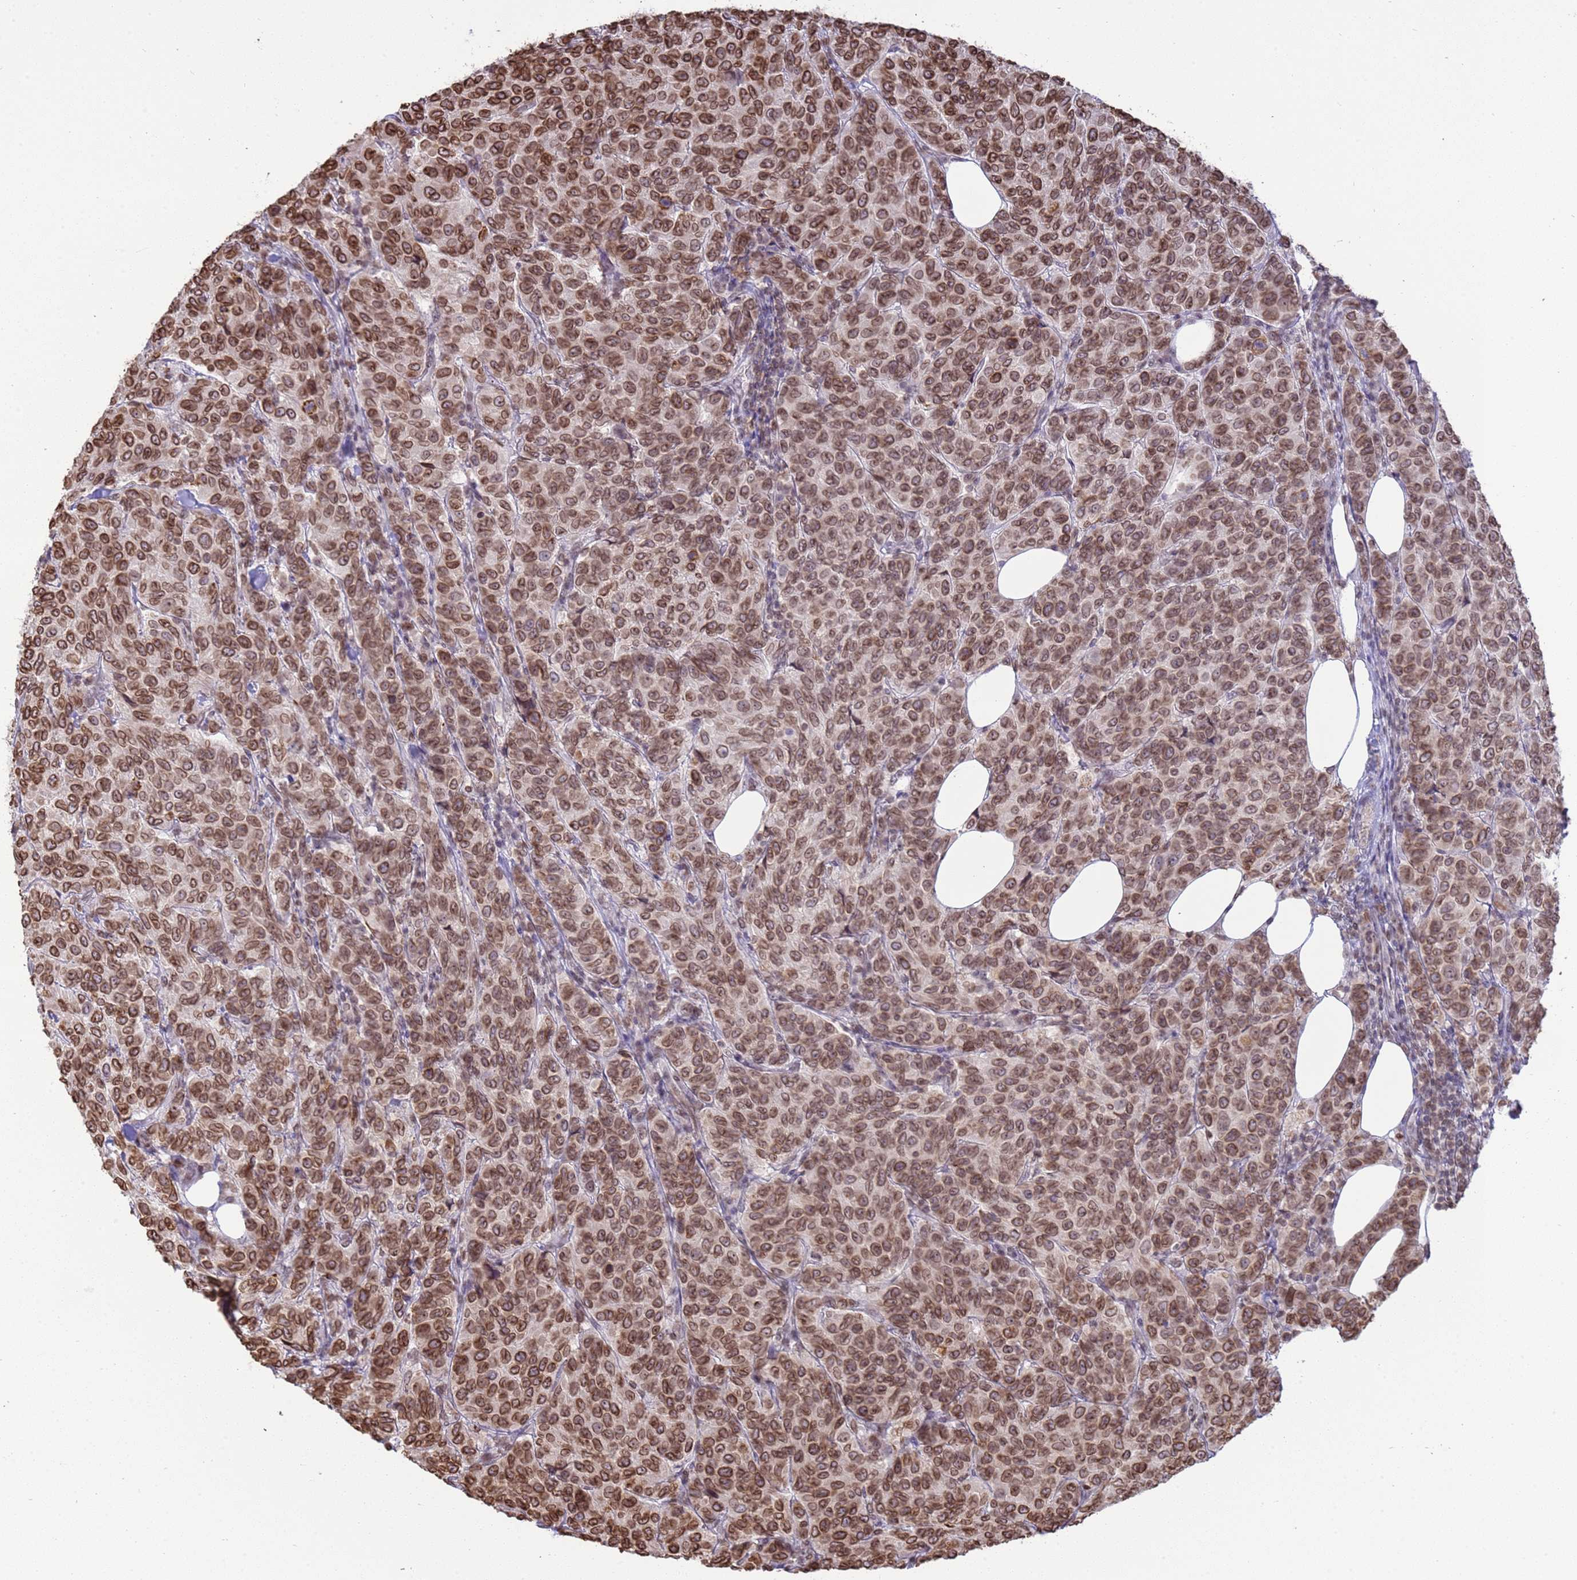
{"staining": {"intensity": "moderate", "quantity": ">75%", "location": "cytoplasmic/membranous,nuclear"}, "tissue": "breast cancer", "cell_type": "Tumor cells", "image_type": "cancer", "snomed": [{"axis": "morphology", "description": "Duct carcinoma"}, {"axis": "topography", "description": "Breast"}], "caption": "A medium amount of moderate cytoplasmic/membranous and nuclear expression is appreciated in approximately >75% of tumor cells in breast infiltrating ductal carcinoma tissue.", "gene": "DHX37", "patient": {"sex": "female", "age": 55}}